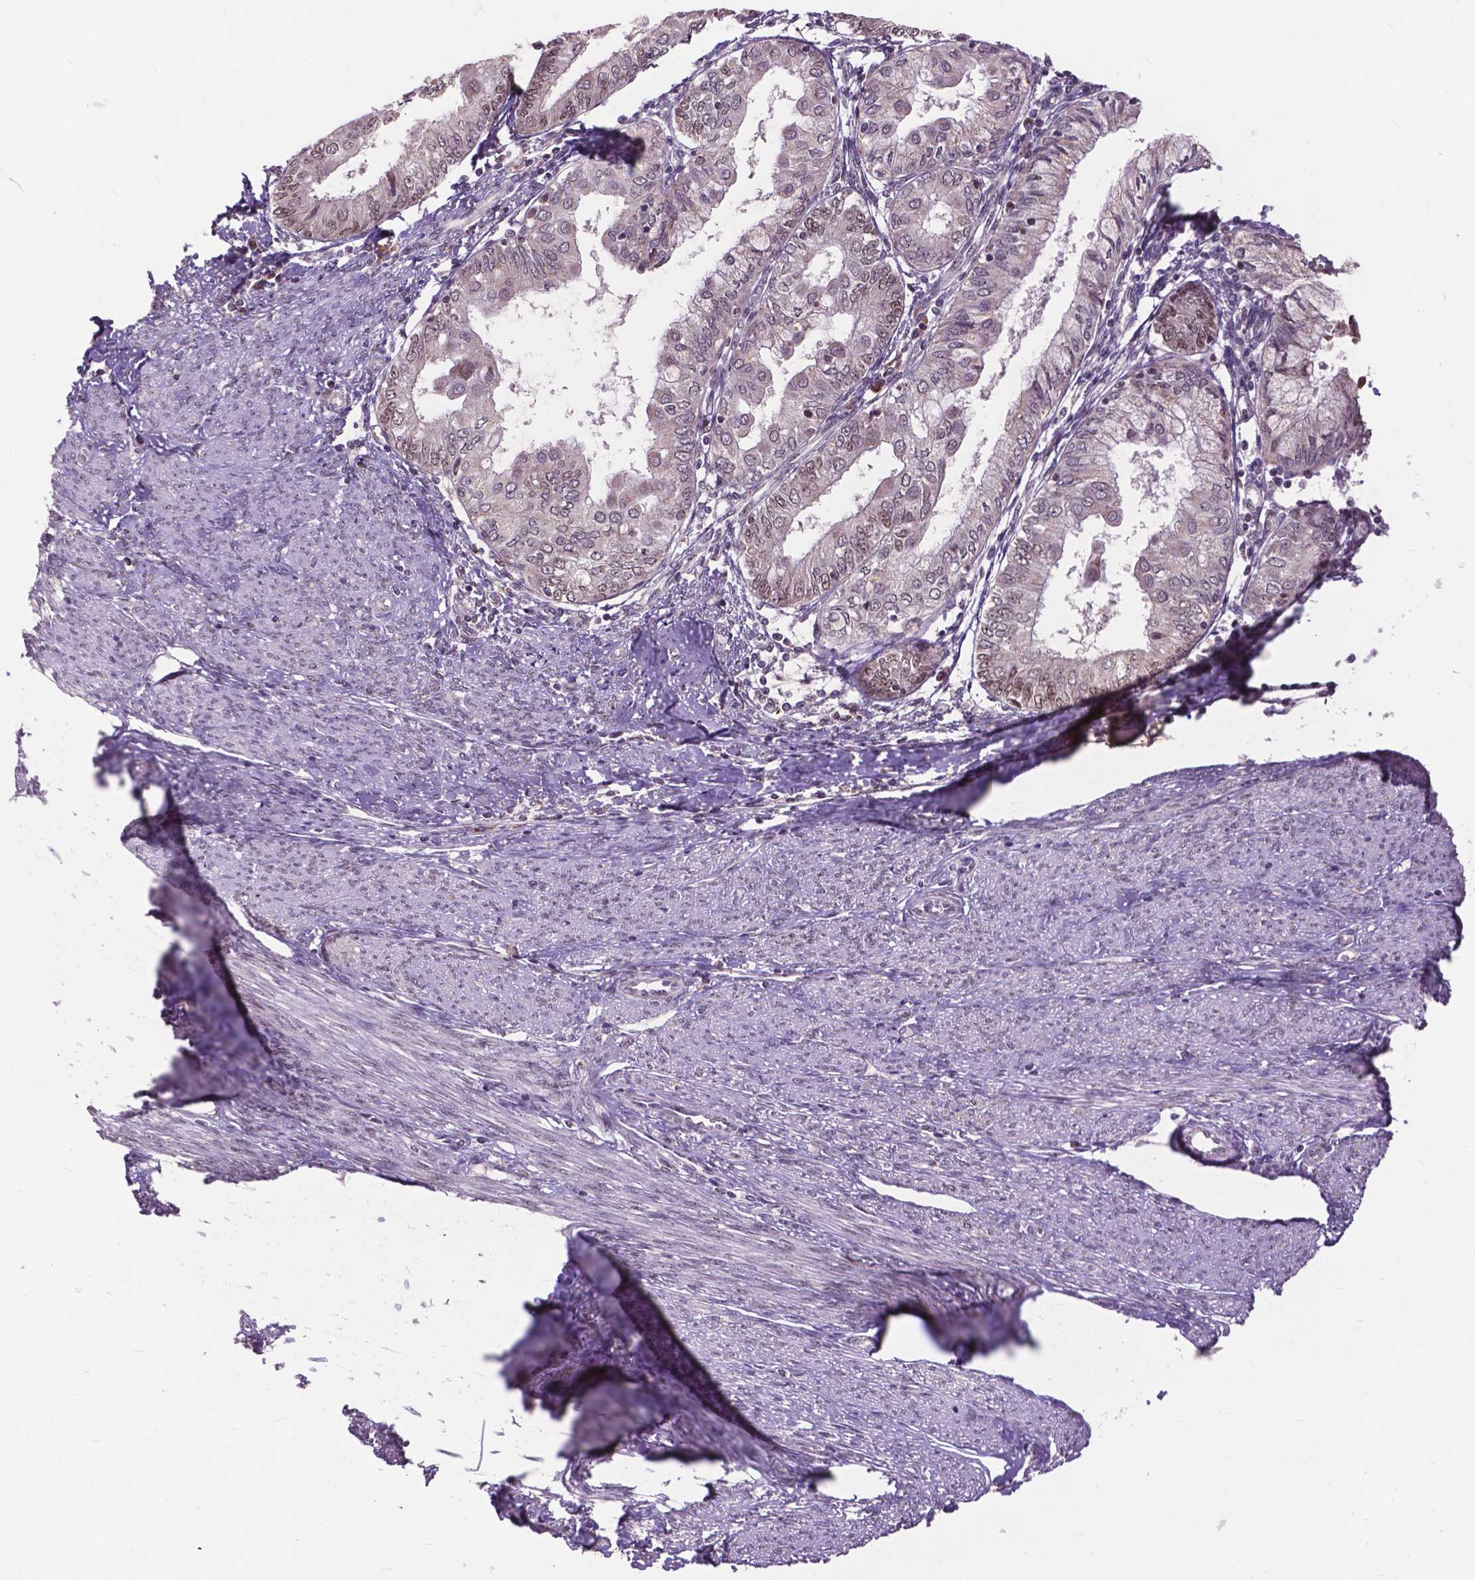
{"staining": {"intensity": "moderate", "quantity": "<25%", "location": "nuclear"}, "tissue": "endometrial cancer", "cell_type": "Tumor cells", "image_type": "cancer", "snomed": [{"axis": "morphology", "description": "Adenocarcinoma, NOS"}, {"axis": "topography", "description": "Endometrium"}], "caption": "Protein staining demonstrates moderate nuclear positivity in about <25% of tumor cells in endometrial adenocarcinoma.", "gene": "MSH2", "patient": {"sex": "female", "age": 68}}